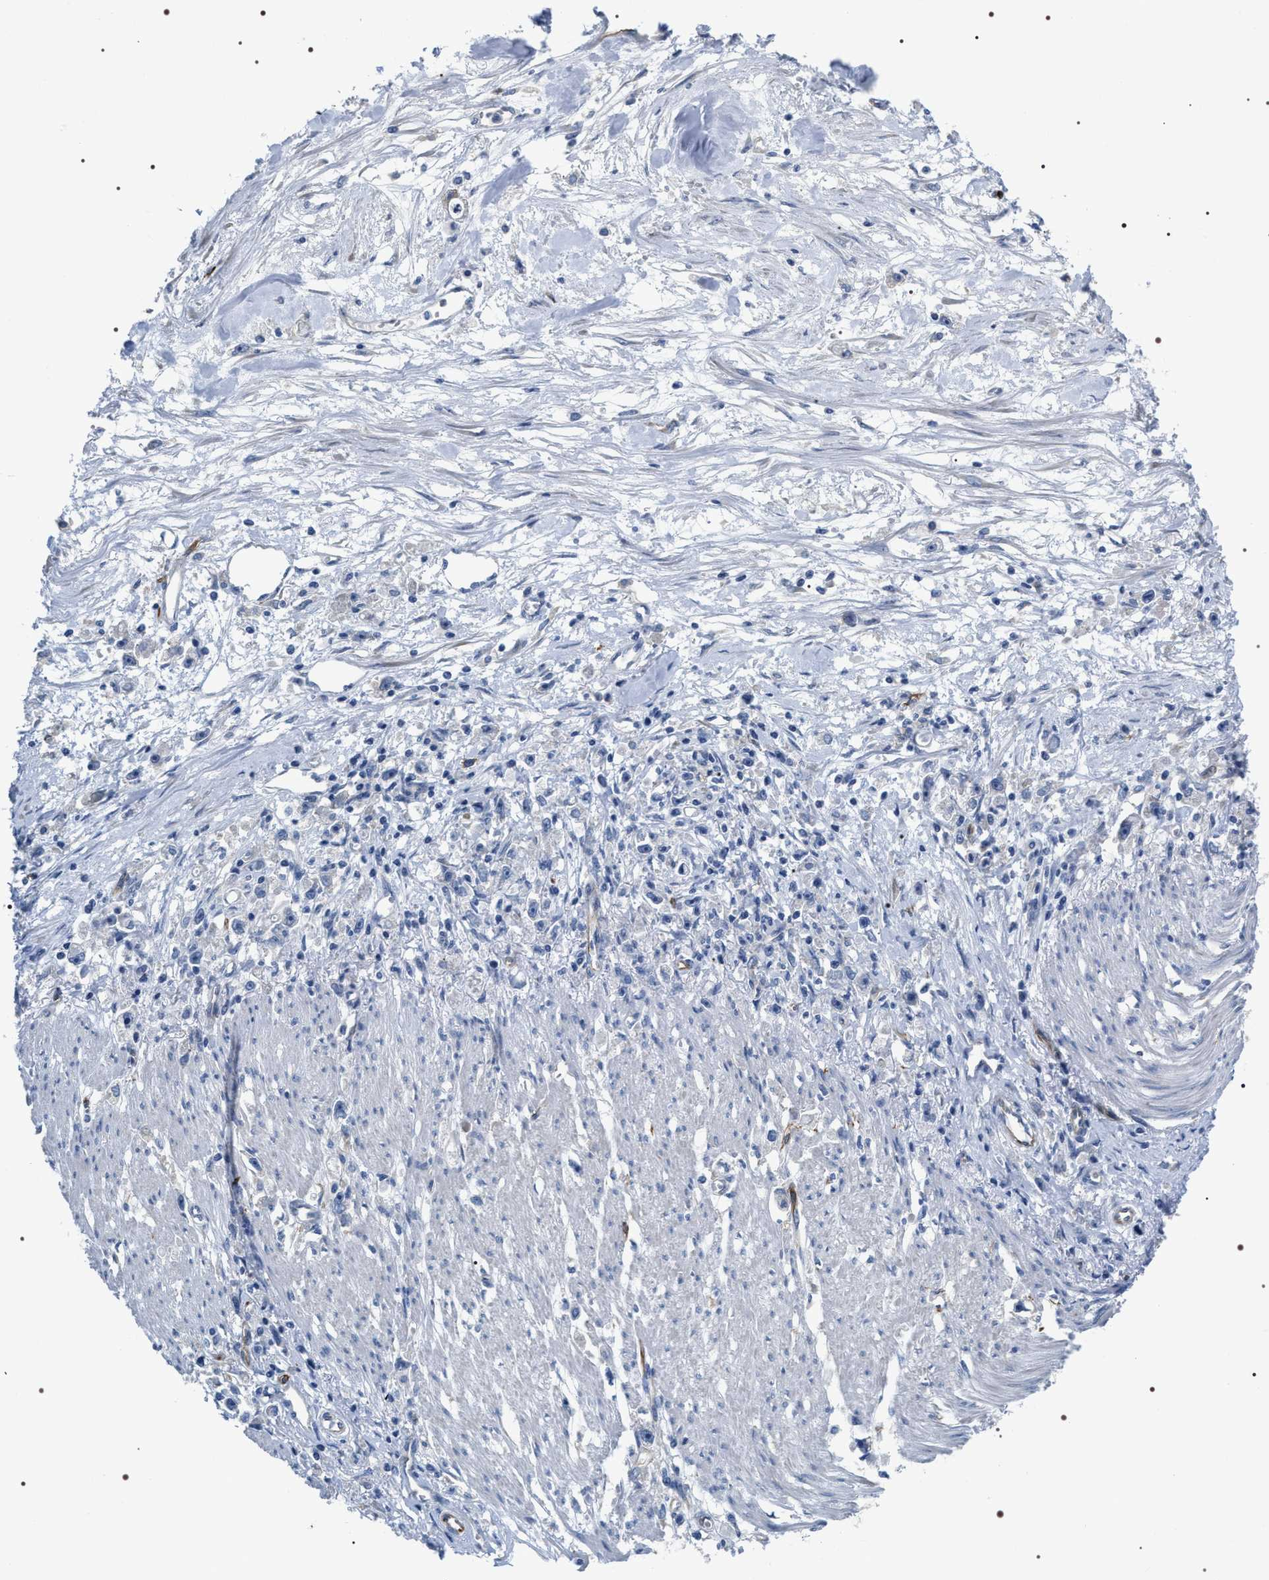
{"staining": {"intensity": "negative", "quantity": "none", "location": "none"}, "tissue": "stomach cancer", "cell_type": "Tumor cells", "image_type": "cancer", "snomed": [{"axis": "morphology", "description": "Adenocarcinoma, NOS"}, {"axis": "topography", "description": "Stomach"}], "caption": "Immunohistochemical staining of human stomach cancer reveals no significant positivity in tumor cells.", "gene": "PKD1L1", "patient": {"sex": "female", "age": 59}}